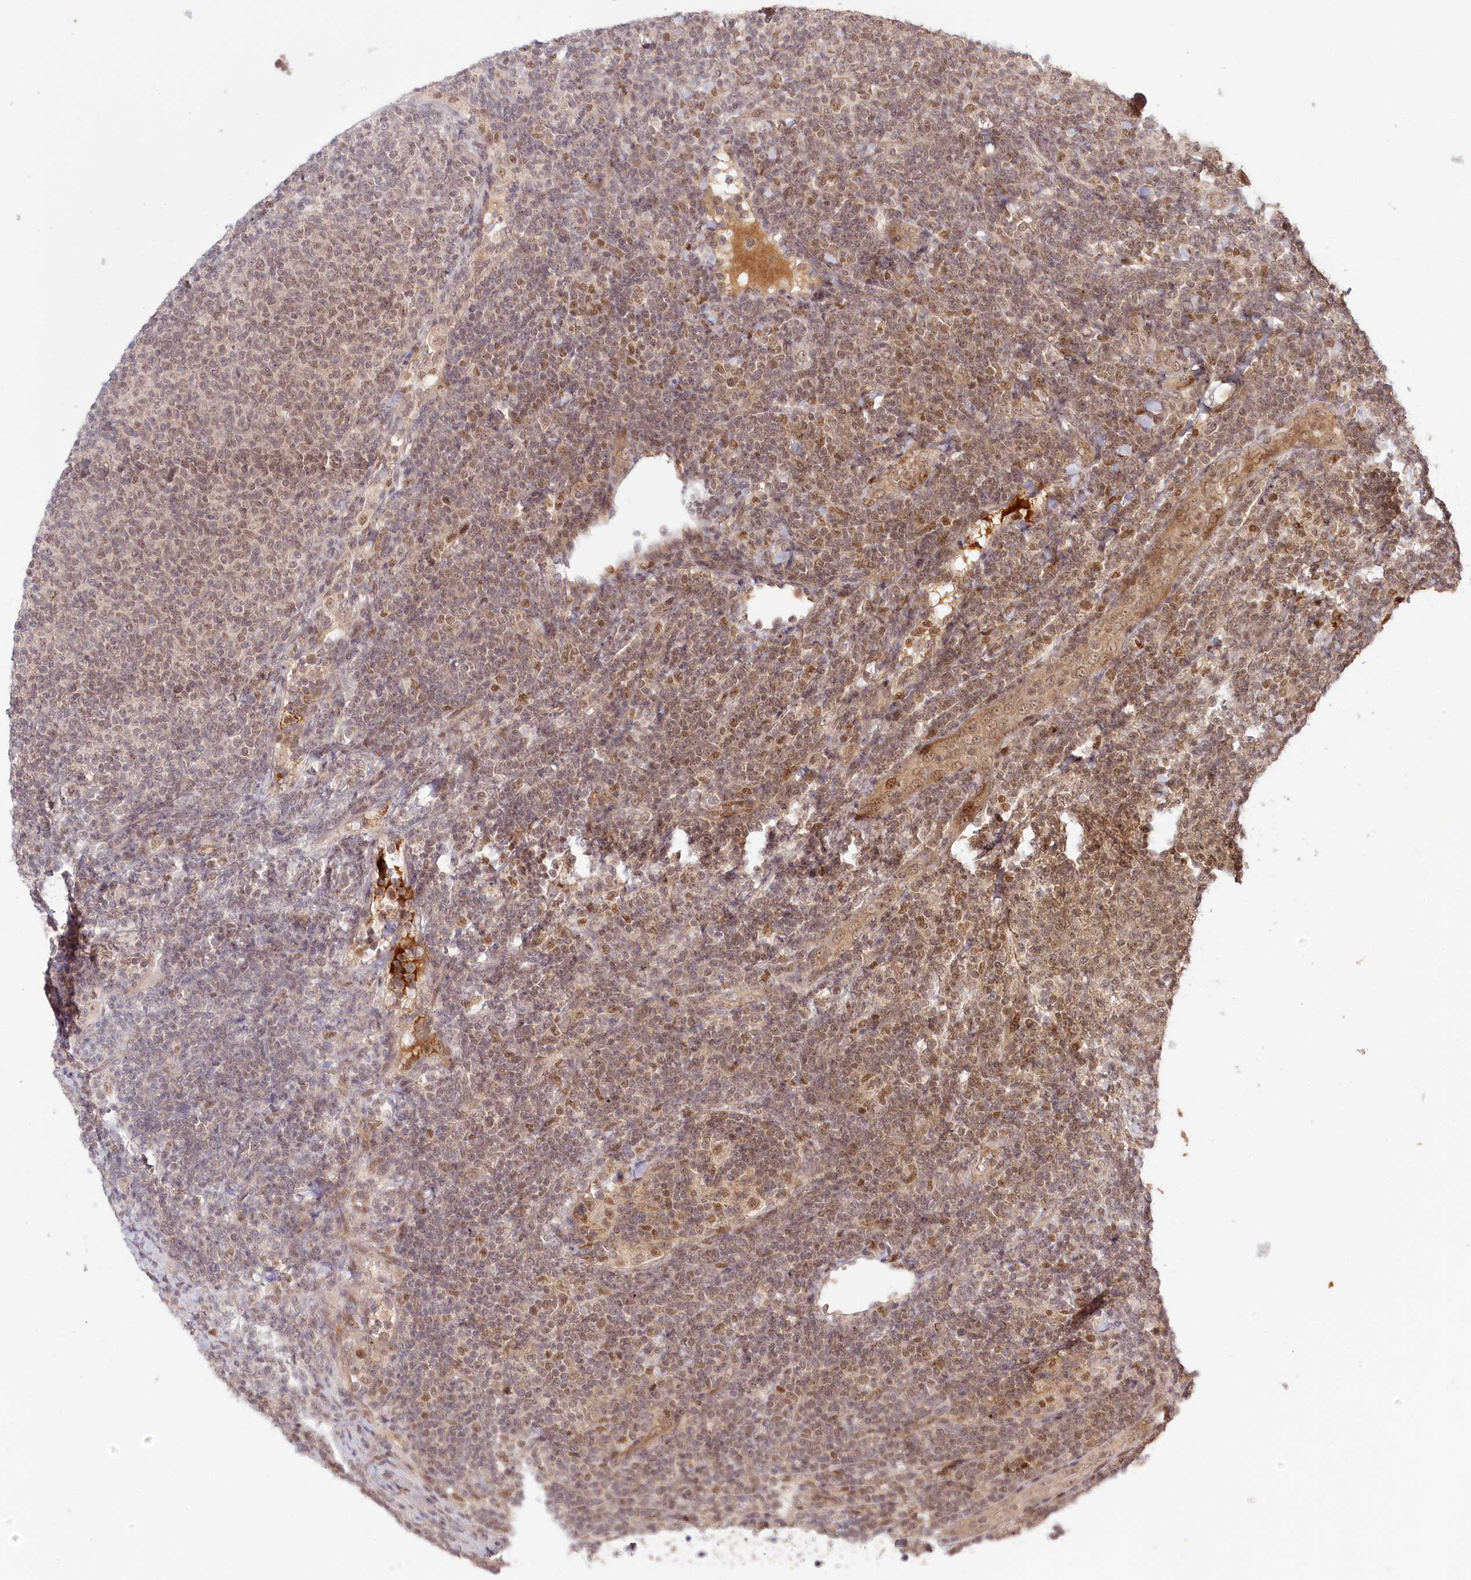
{"staining": {"intensity": "moderate", "quantity": ">75%", "location": "nuclear"}, "tissue": "lymphoma", "cell_type": "Tumor cells", "image_type": "cancer", "snomed": [{"axis": "morphology", "description": "Malignant lymphoma, non-Hodgkin's type, Low grade"}, {"axis": "topography", "description": "Lymph node"}], "caption": "Protein staining of malignant lymphoma, non-Hodgkin's type (low-grade) tissue demonstrates moderate nuclear positivity in approximately >75% of tumor cells. The protein of interest is shown in brown color, while the nuclei are stained blue.", "gene": "WAPL", "patient": {"sex": "male", "age": 66}}